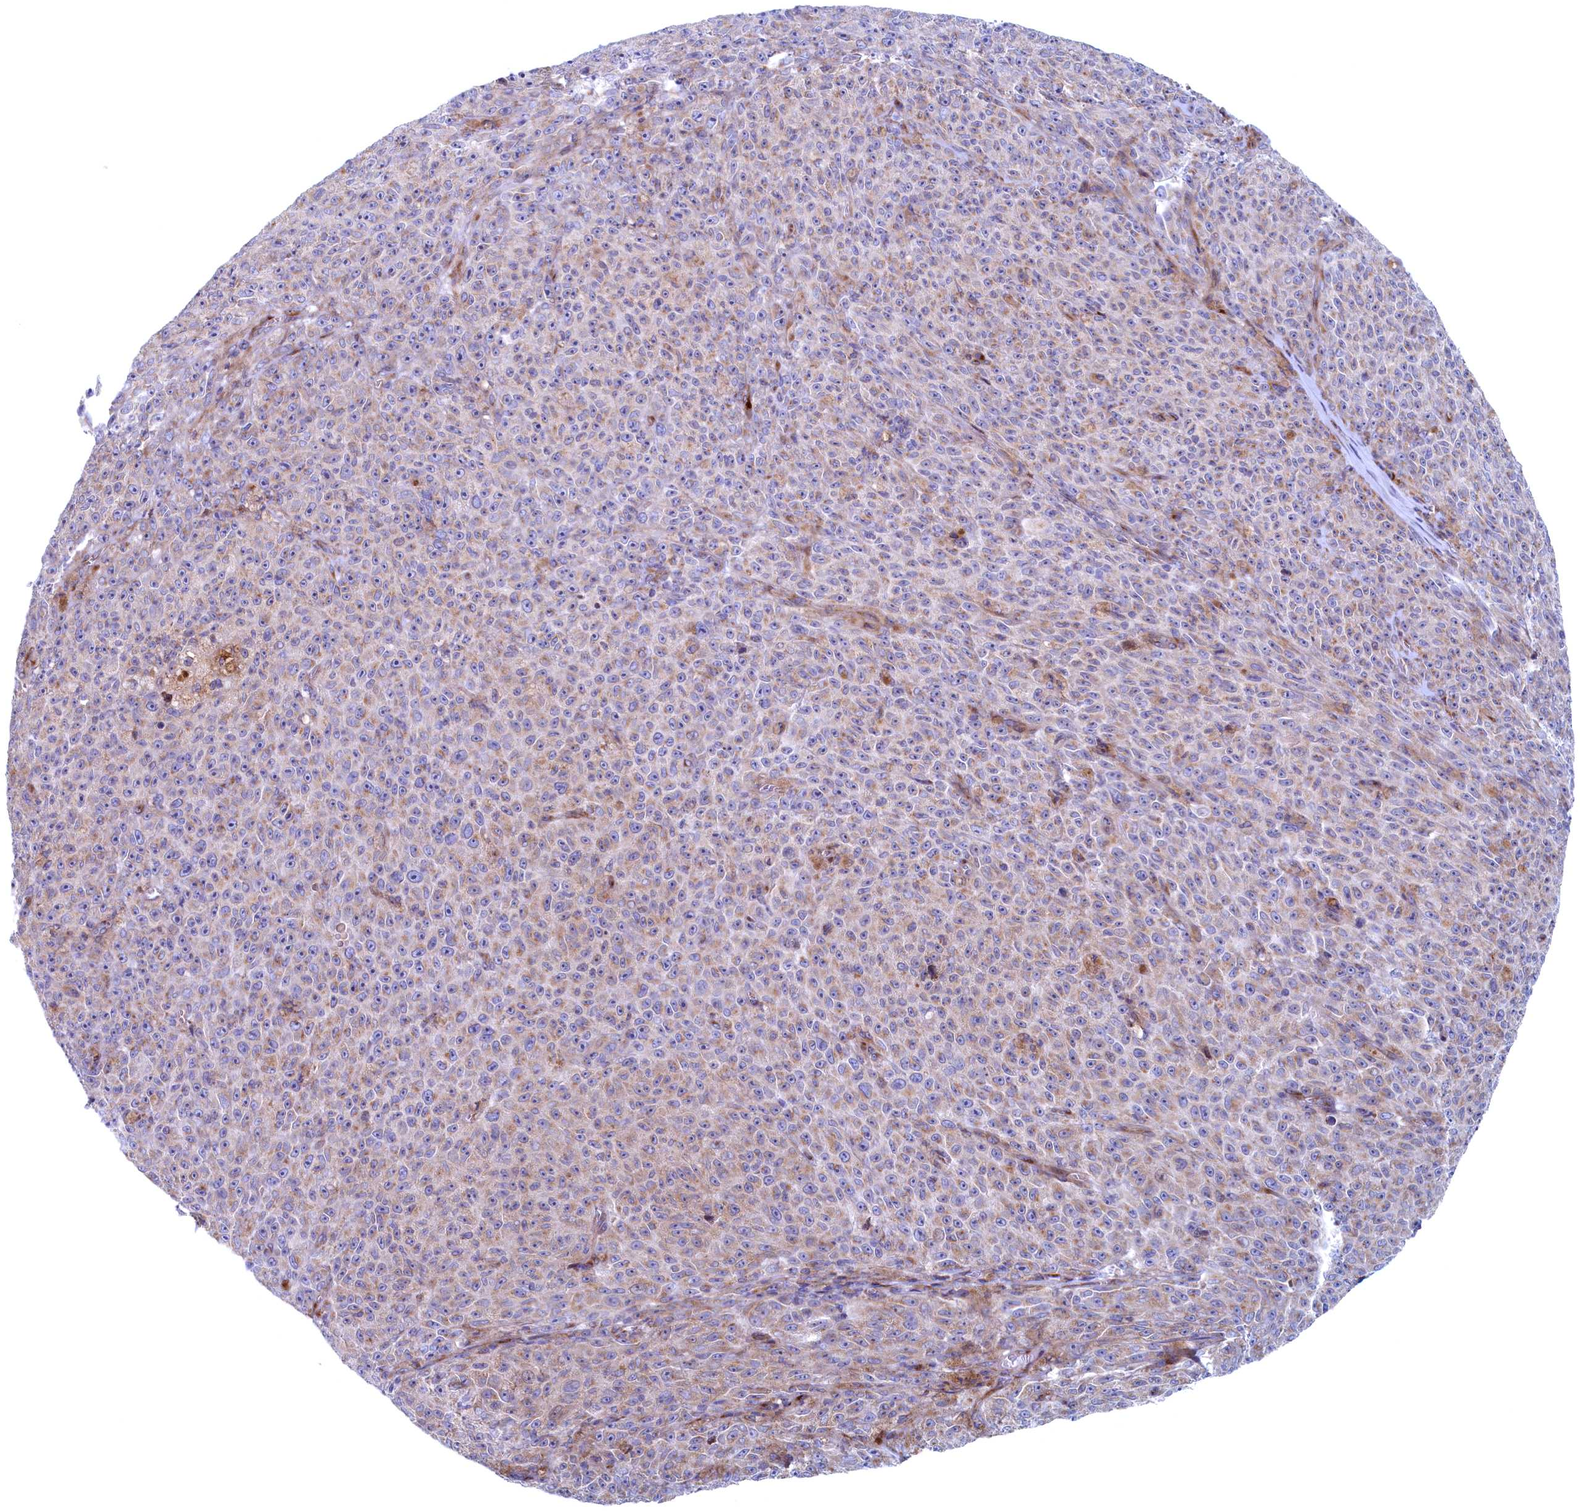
{"staining": {"intensity": "weak", "quantity": "25%-75%", "location": "cytoplasmic/membranous"}, "tissue": "melanoma", "cell_type": "Tumor cells", "image_type": "cancer", "snomed": [{"axis": "morphology", "description": "Malignant melanoma, NOS"}, {"axis": "topography", "description": "Skin"}], "caption": "Weak cytoplasmic/membranous staining is seen in approximately 25%-75% of tumor cells in malignant melanoma.", "gene": "MTFMT", "patient": {"sex": "female", "age": 82}}